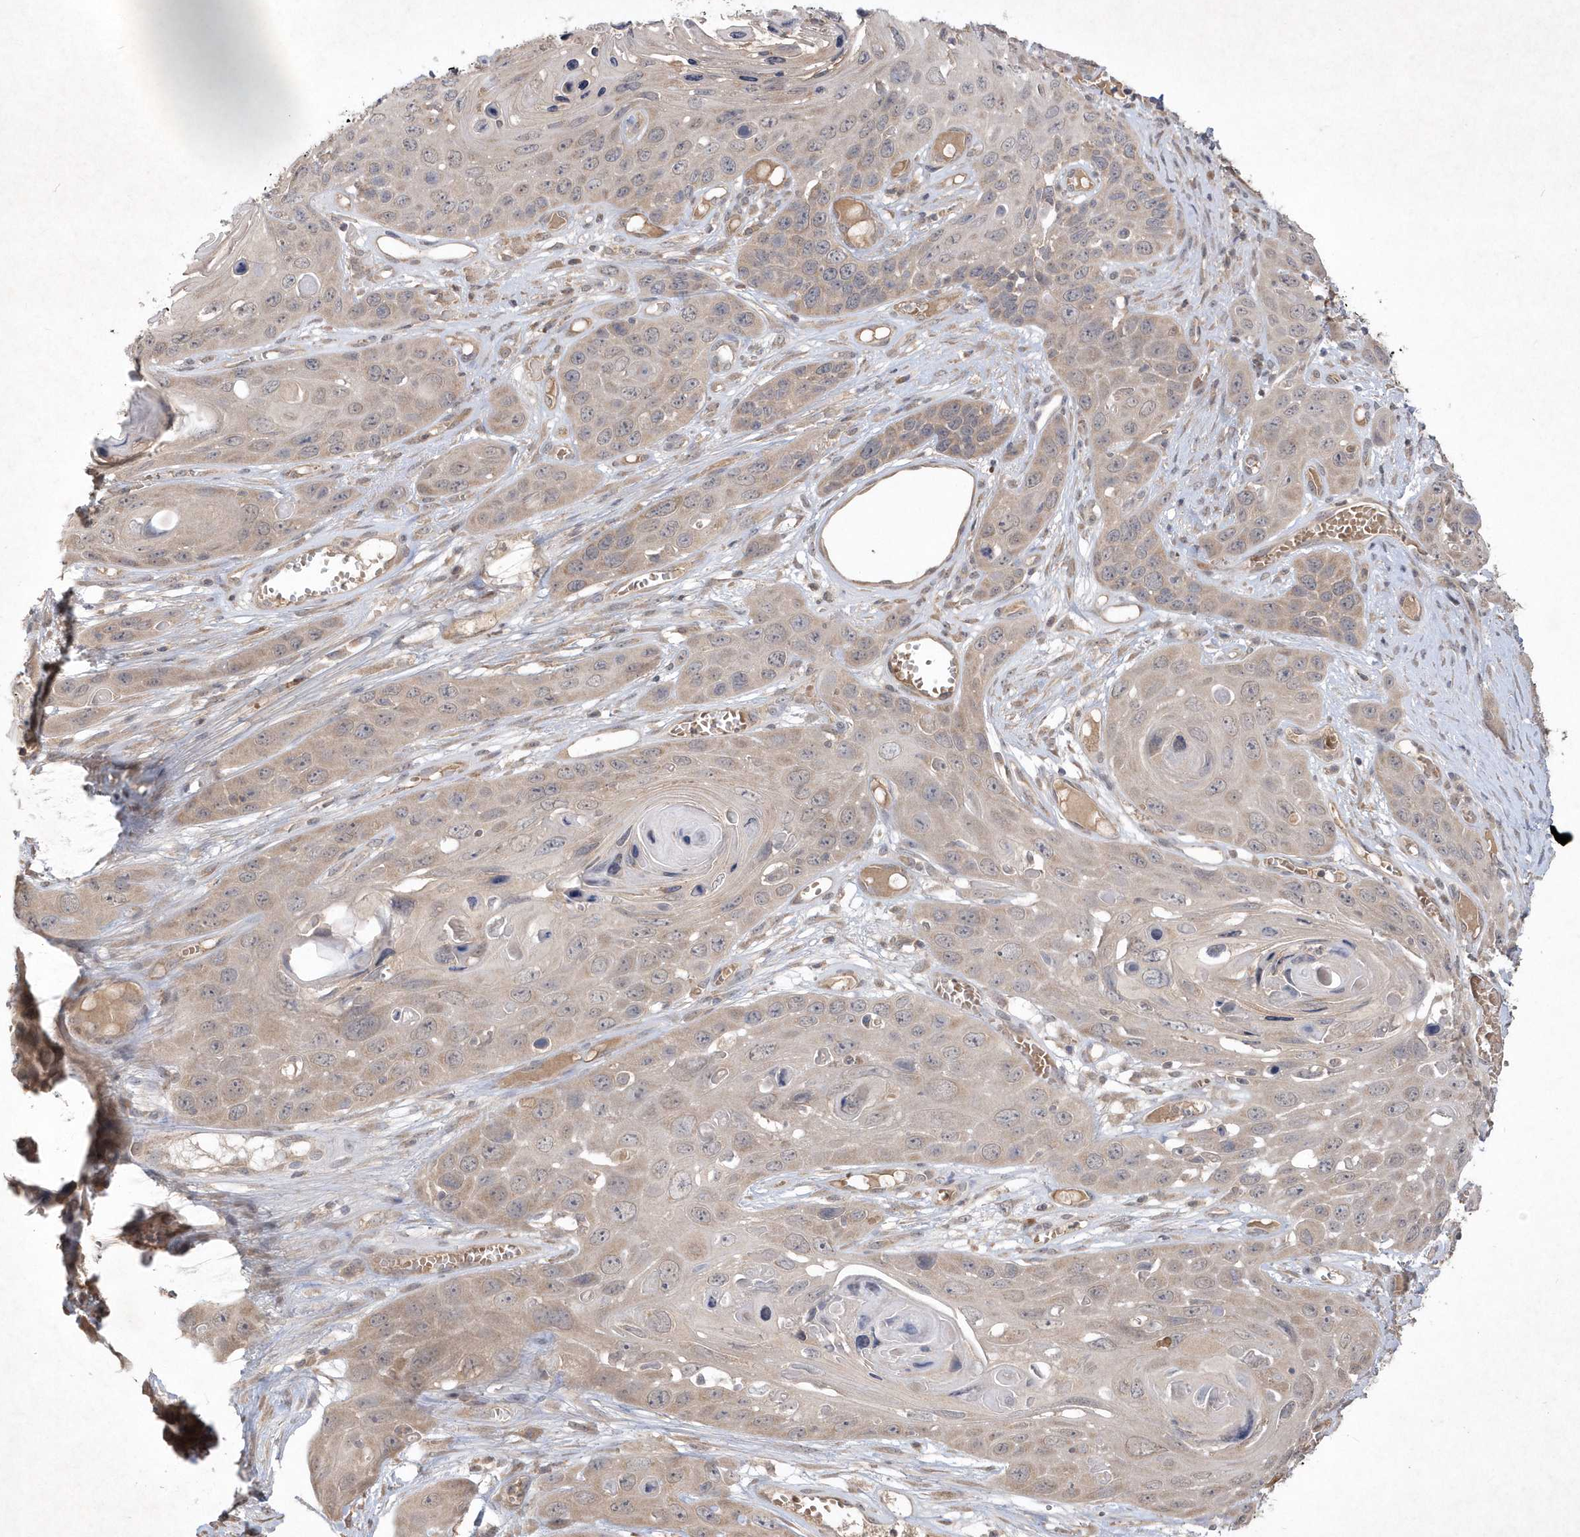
{"staining": {"intensity": "weak", "quantity": "<25%", "location": "cytoplasmic/membranous"}, "tissue": "skin cancer", "cell_type": "Tumor cells", "image_type": "cancer", "snomed": [{"axis": "morphology", "description": "Squamous cell carcinoma, NOS"}, {"axis": "topography", "description": "Skin"}], "caption": "DAB (3,3'-diaminobenzidine) immunohistochemical staining of human skin cancer exhibits no significant positivity in tumor cells.", "gene": "AKR7A2", "patient": {"sex": "male", "age": 55}}